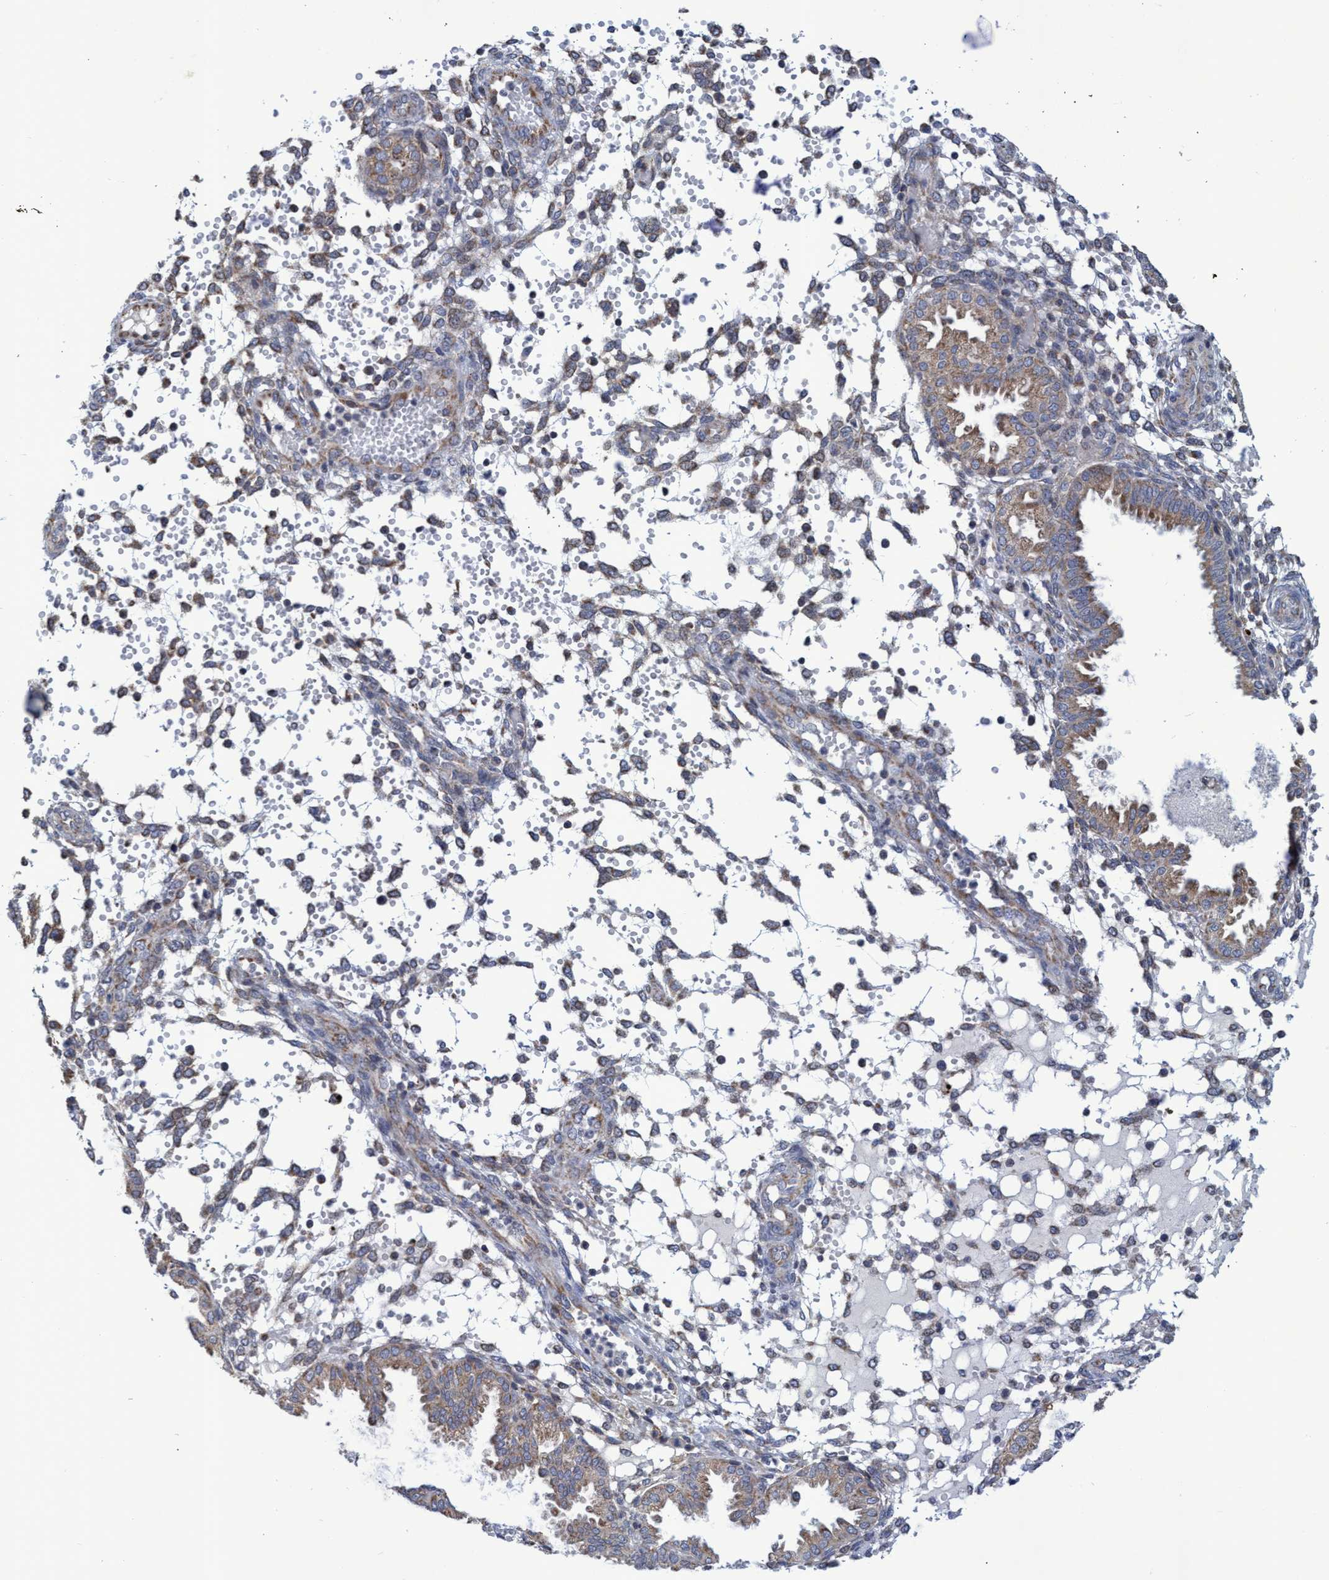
{"staining": {"intensity": "weak", "quantity": "25%-75%", "location": "cytoplasmic/membranous"}, "tissue": "endometrium", "cell_type": "Cells in endometrial stroma", "image_type": "normal", "snomed": [{"axis": "morphology", "description": "Normal tissue, NOS"}, {"axis": "topography", "description": "Endometrium"}], "caption": "Protein expression analysis of normal human endometrium reveals weak cytoplasmic/membranous positivity in about 25%-75% of cells in endometrial stroma.", "gene": "NAT16", "patient": {"sex": "female", "age": 33}}